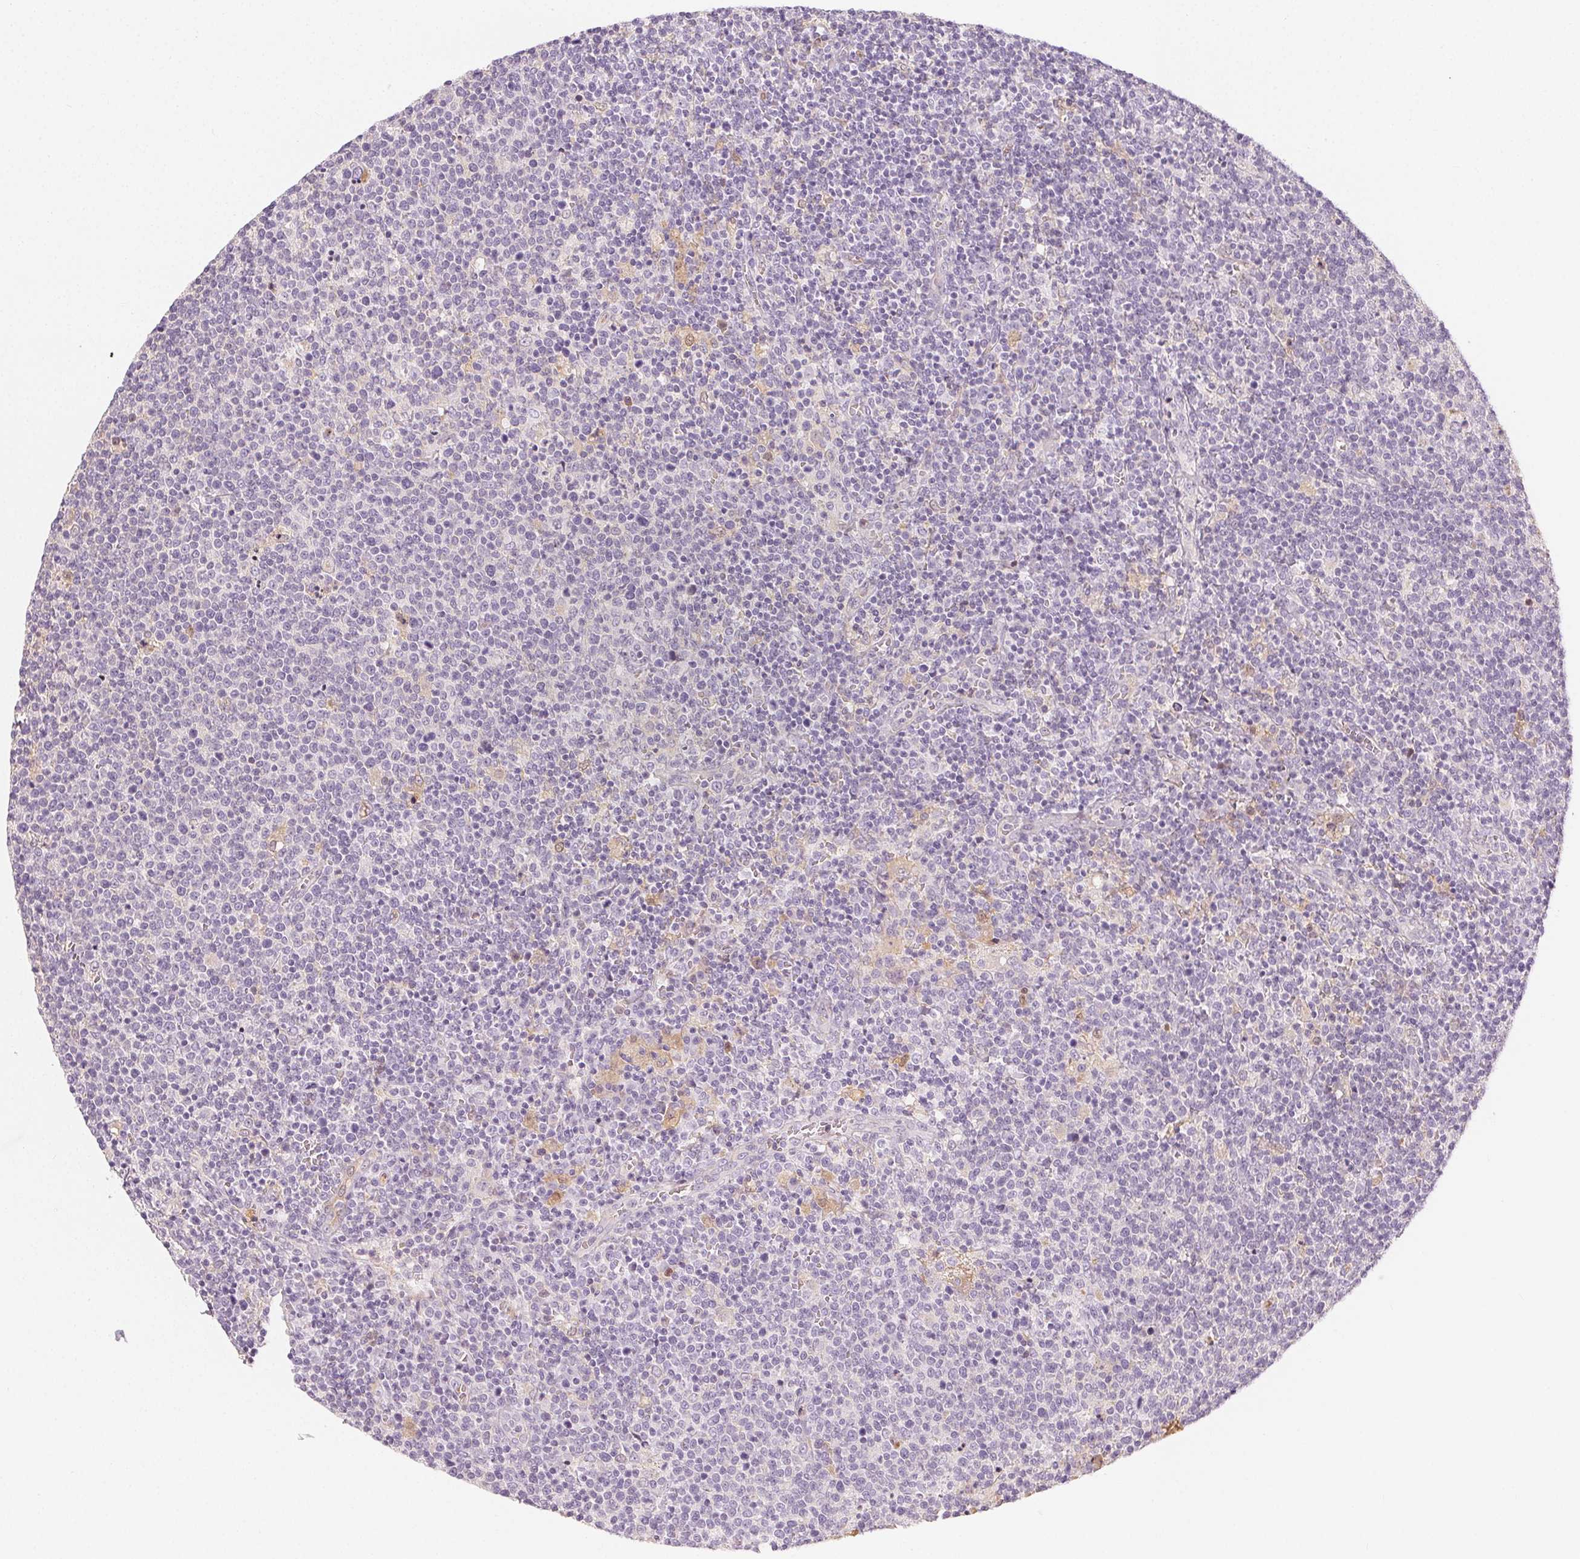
{"staining": {"intensity": "negative", "quantity": "none", "location": "none"}, "tissue": "lymphoma", "cell_type": "Tumor cells", "image_type": "cancer", "snomed": [{"axis": "morphology", "description": "Malignant lymphoma, non-Hodgkin's type, High grade"}, {"axis": "topography", "description": "Lymph node"}], "caption": "Lymphoma stained for a protein using IHC exhibits no positivity tumor cells.", "gene": "AFM", "patient": {"sex": "male", "age": 61}}